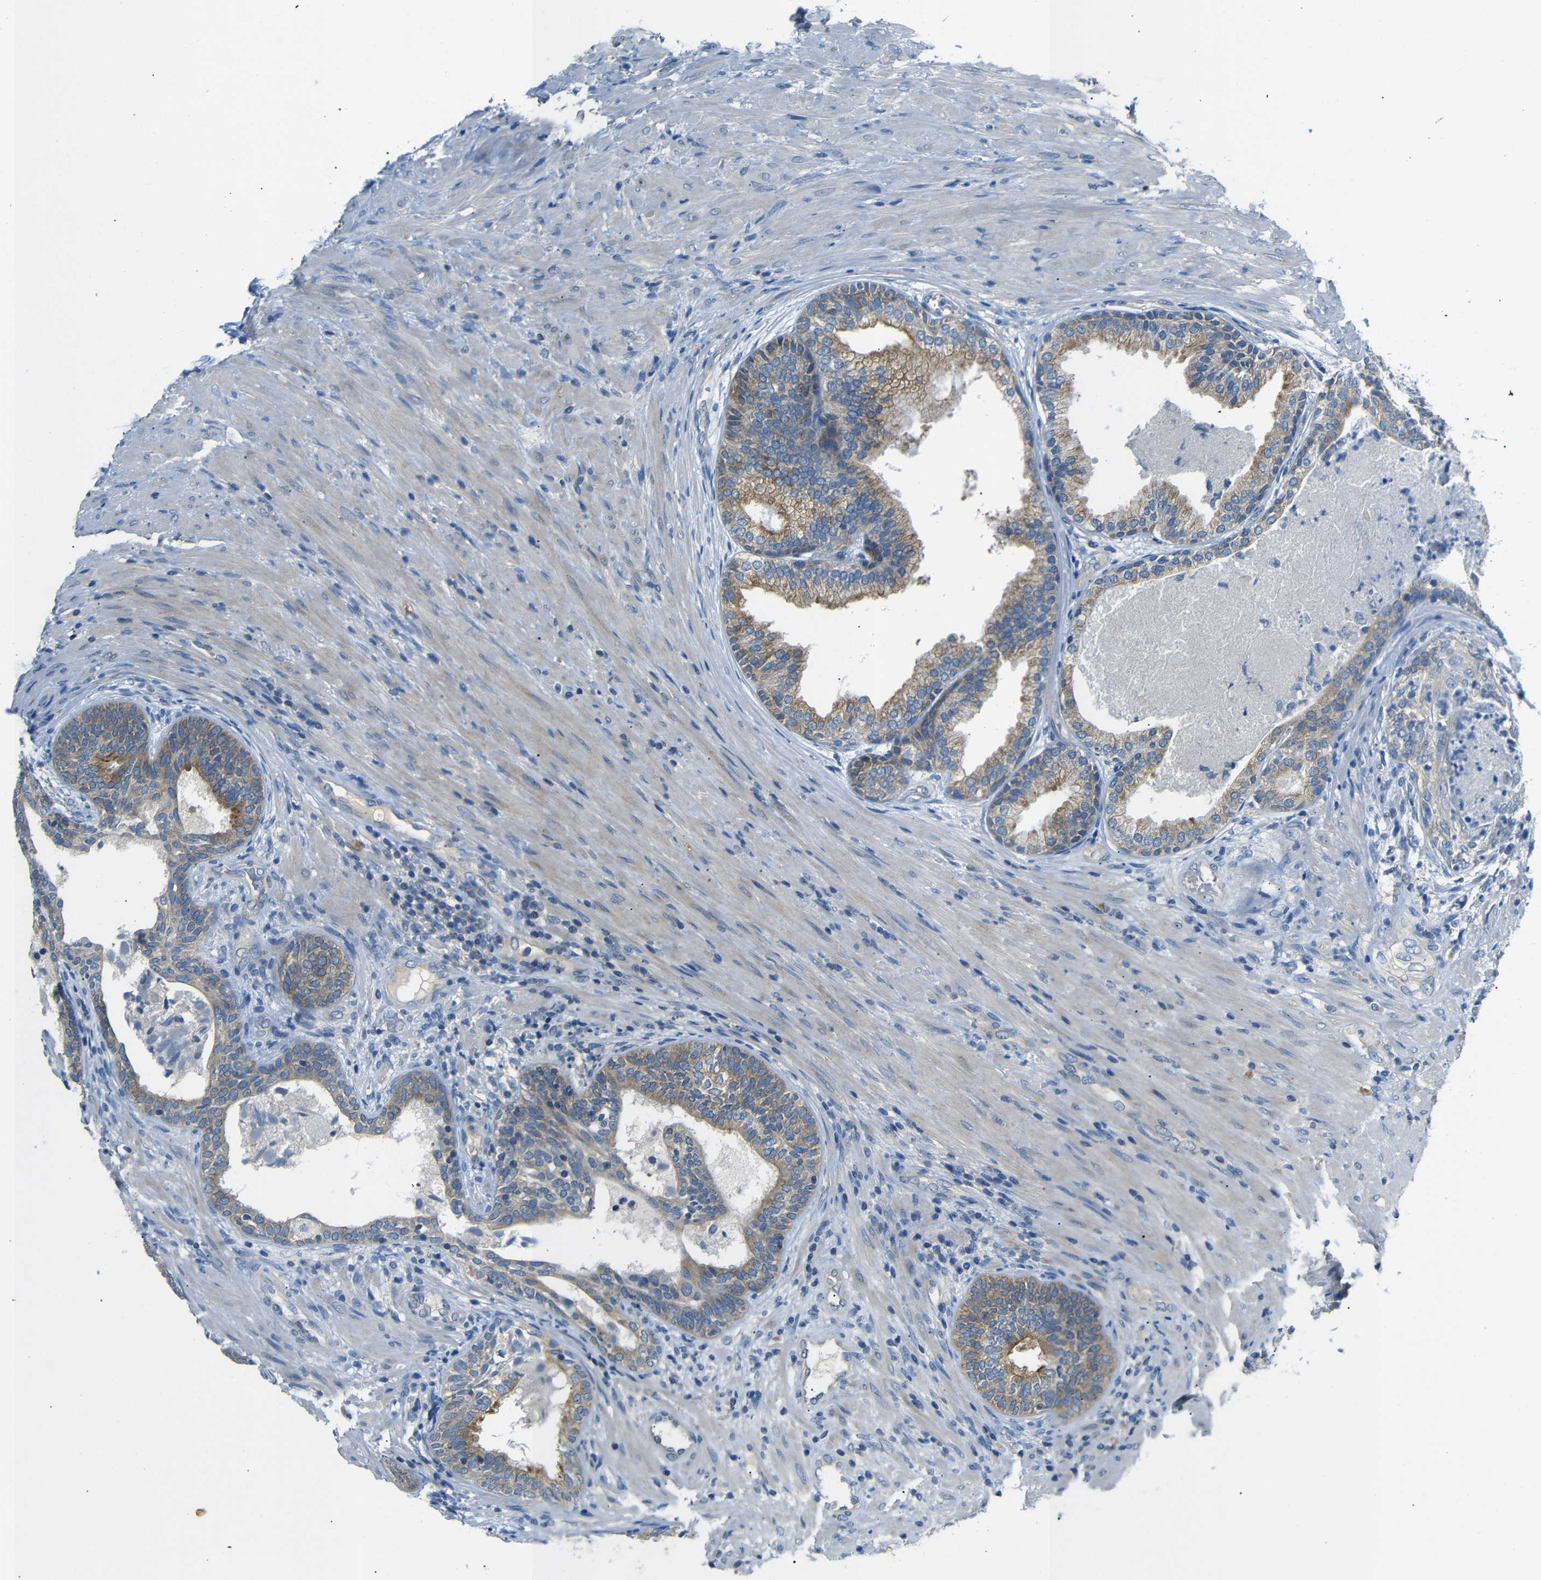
{"staining": {"intensity": "moderate", "quantity": "25%-75%", "location": "cytoplasmic/membranous"}, "tissue": "prostate", "cell_type": "Glandular cells", "image_type": "normal", "snomed": [{"axis": "morphology", "description": "Normal tissue, NOS"}, {"axis": "topography", "description": "Prostate"}], "caption": "Immunohistochemical staining of normal prostate demonstrates moderate cytoplasmic/membranous protein staining in about 25%-75% of glandular cells. The protein is stained brown, and the nuclei are stained in blue (DAB IHC with brightfield microscopy, high magnification).", "gene": "DCP1A", "patient": {"sex": "male", "age": 76}}